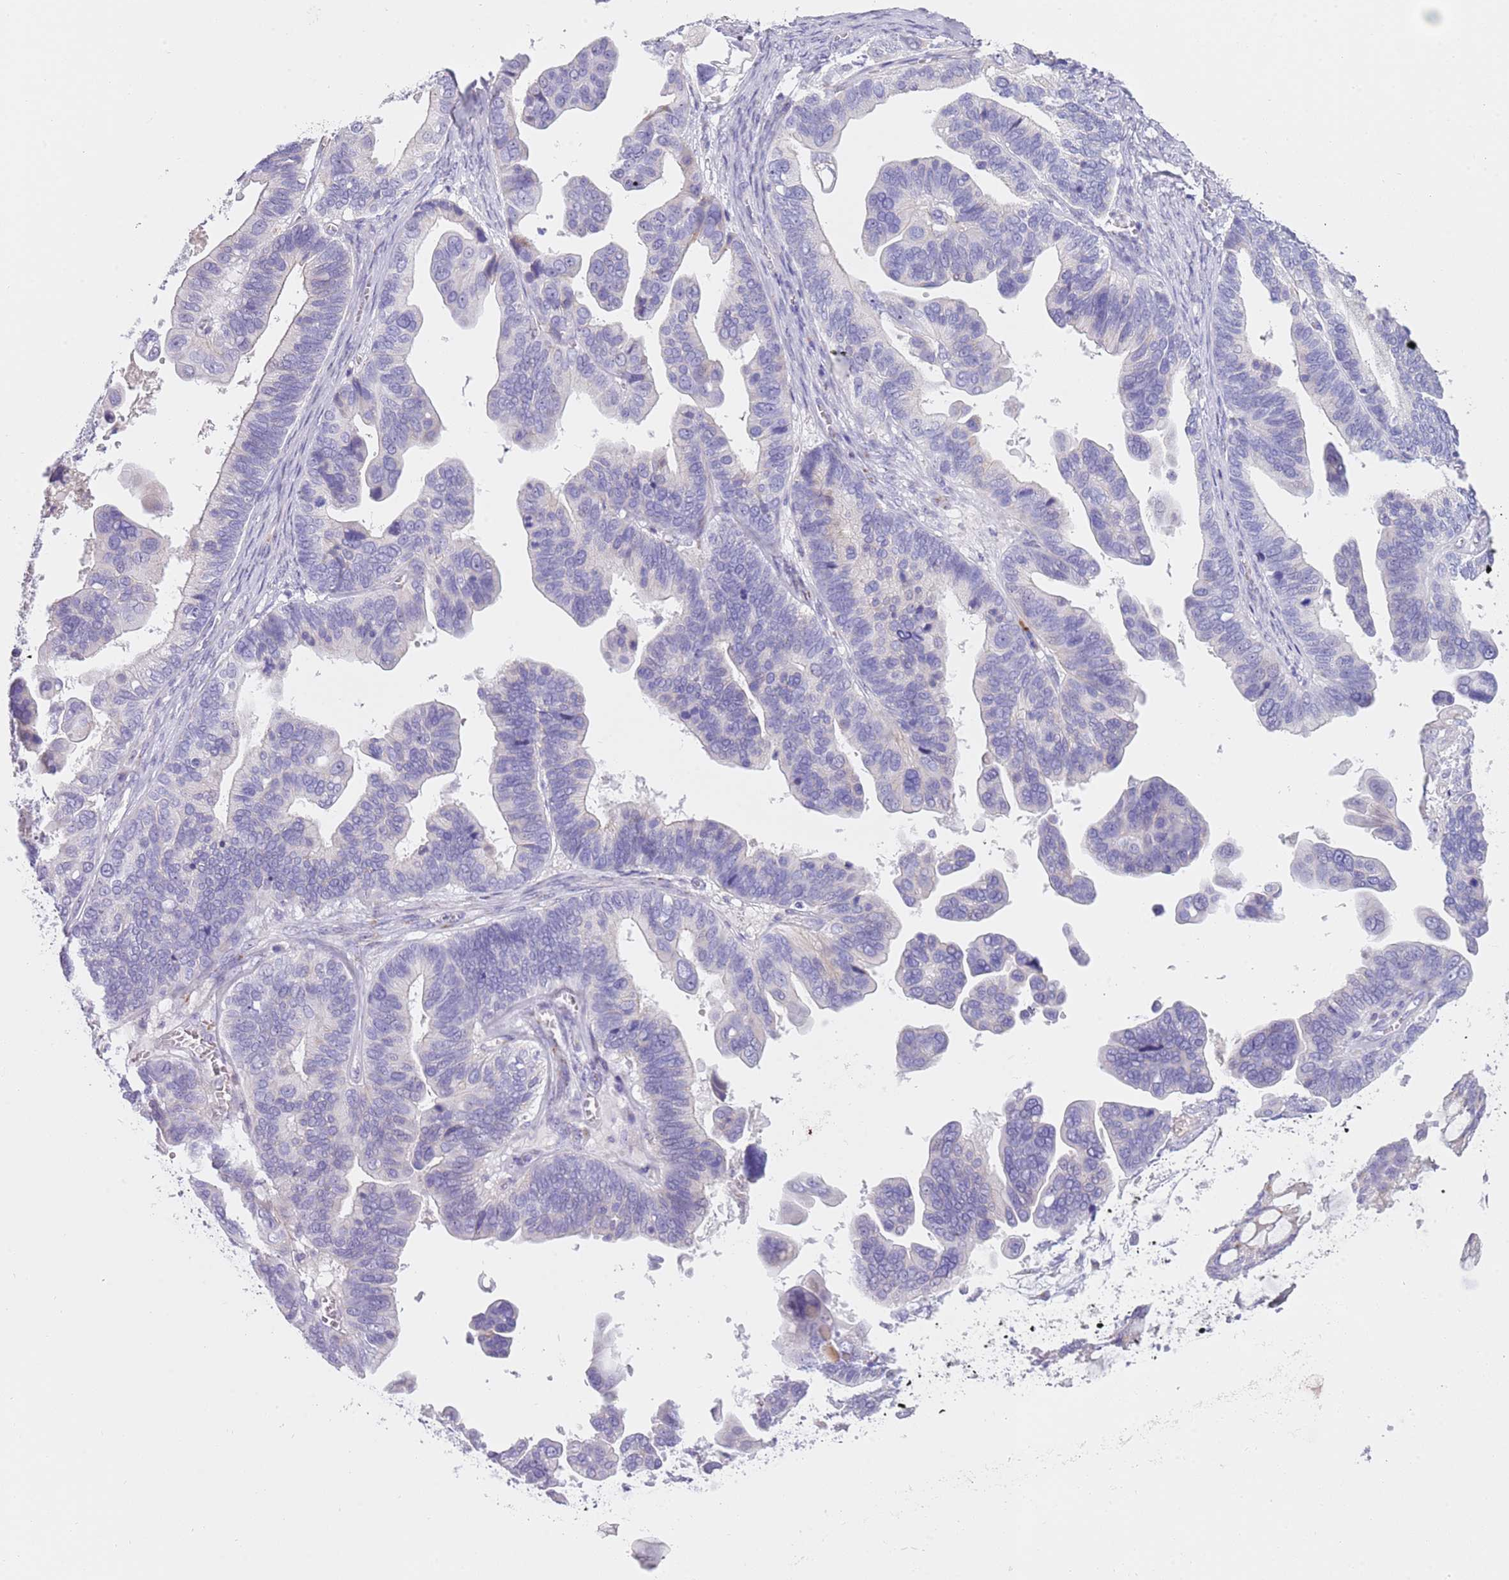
{"staining": {"intensity": "negative", "quantity": "none", "location": "none"}, "tissue": "ovarian cancer", "cell_type": "Tumor cells", "image_type": "cancer", "snomed": [{"axis": "morphology", "description": "Cystadenocarcinoma, serous, NOS"}, {"axis": "topography", "description": "Ovary"}], "caption": "IHC of human ovarian cancer (serous cystadenocarcinoma) demonstrates no staining in tumor cells.", "gene": "NBPF6", "patient": {"sex": "female", "age": 56}}